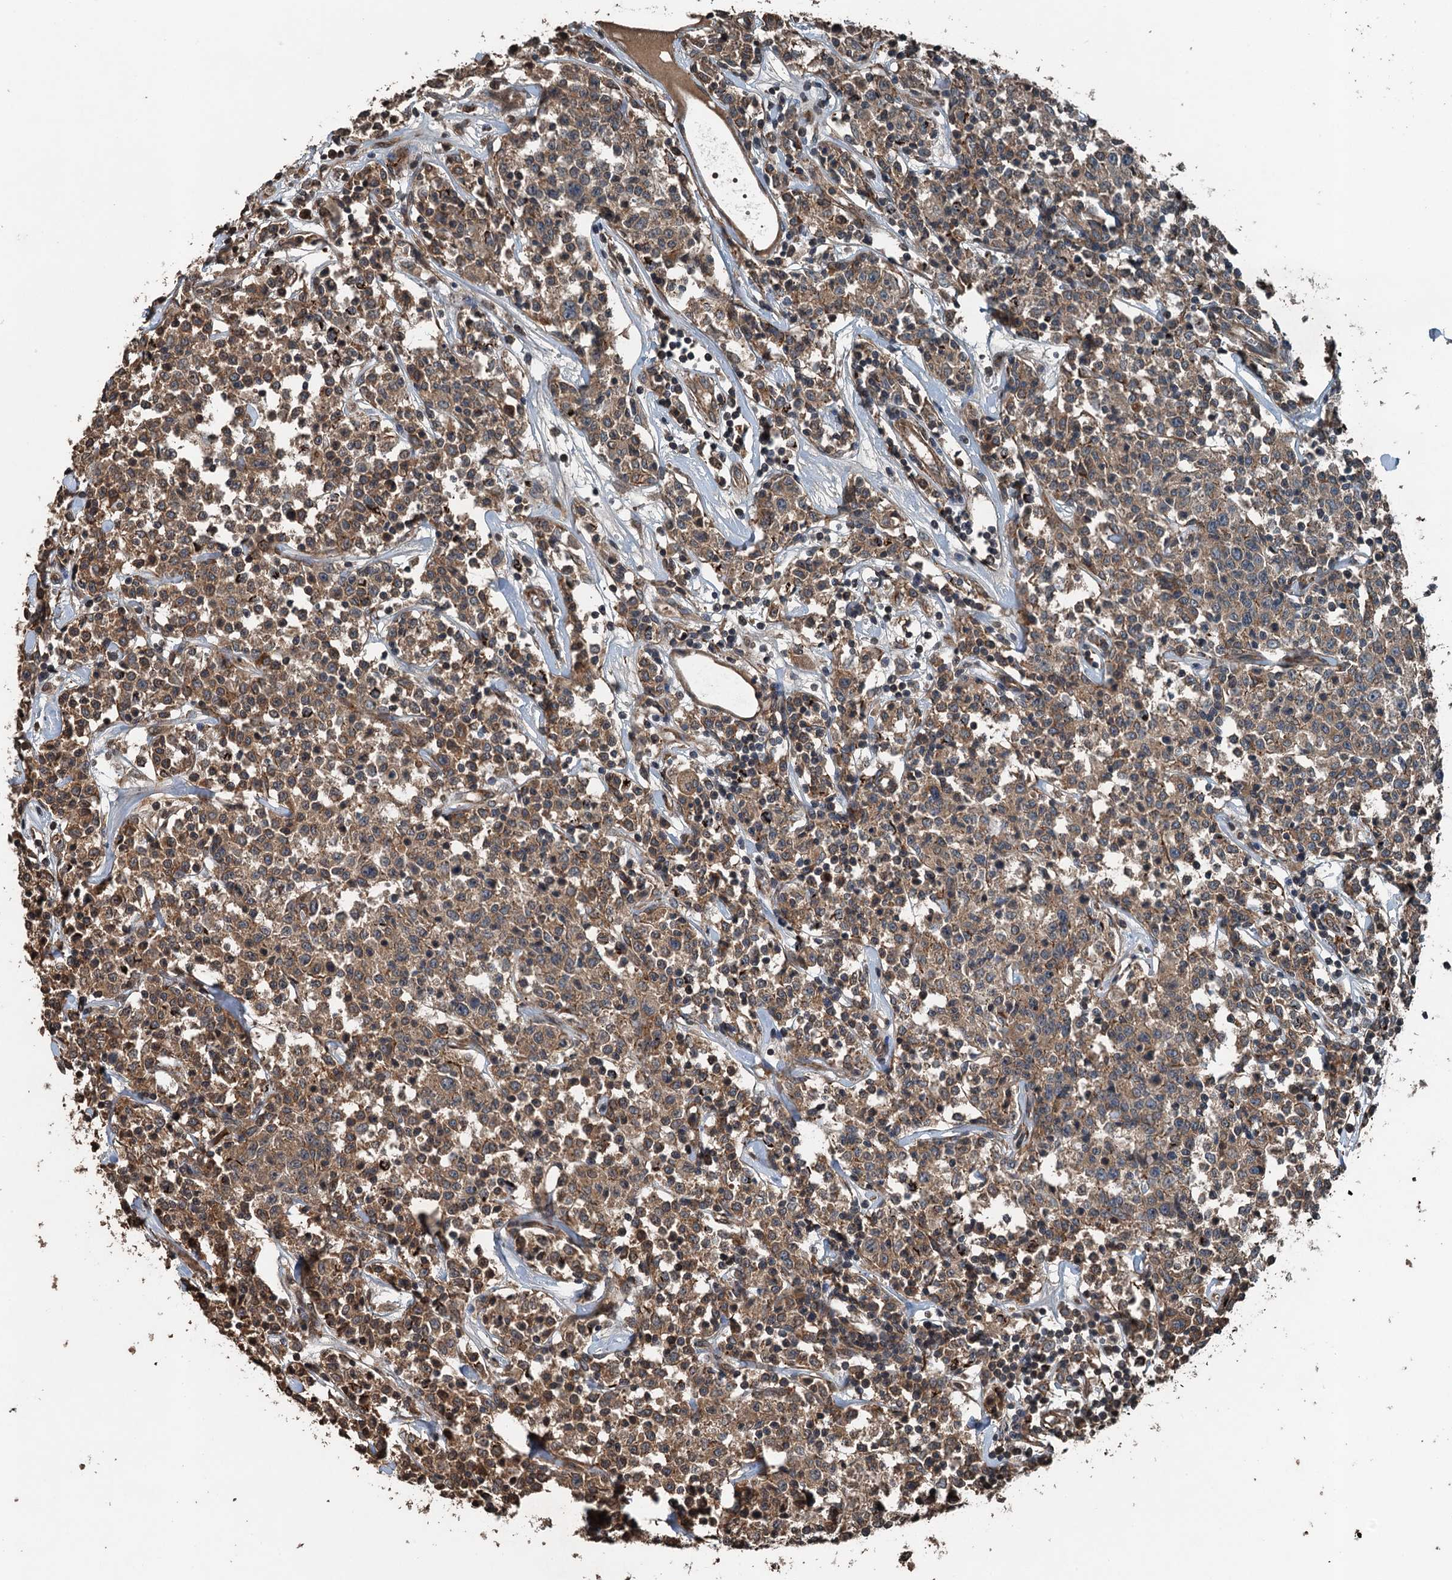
{"staining": {"intensity": "moderate", "quantity": ">75%", "location": "cytoplasmic/membranous,nuclear"}, "tissue": "lymphoma", "cell_type": "Tumor cells", "image_type": "cancer", "snomed": [{"axis": "morphology", "description": "Malignant lymphoma, non-Hodgkin's type, Low grade"}, {"axis": "topography", "description": "Small intestine"}], "caption": "Immunohistochemical staining of human malignant lymphoma, non-Hodgkin's type (low-grade) shows medium levels of moderate cytoplasmic/membranous and nuclear expression in about >75% of tumor cells.", "gene": "TCTN1", "patient": {"sex": "female", "age": 59}}